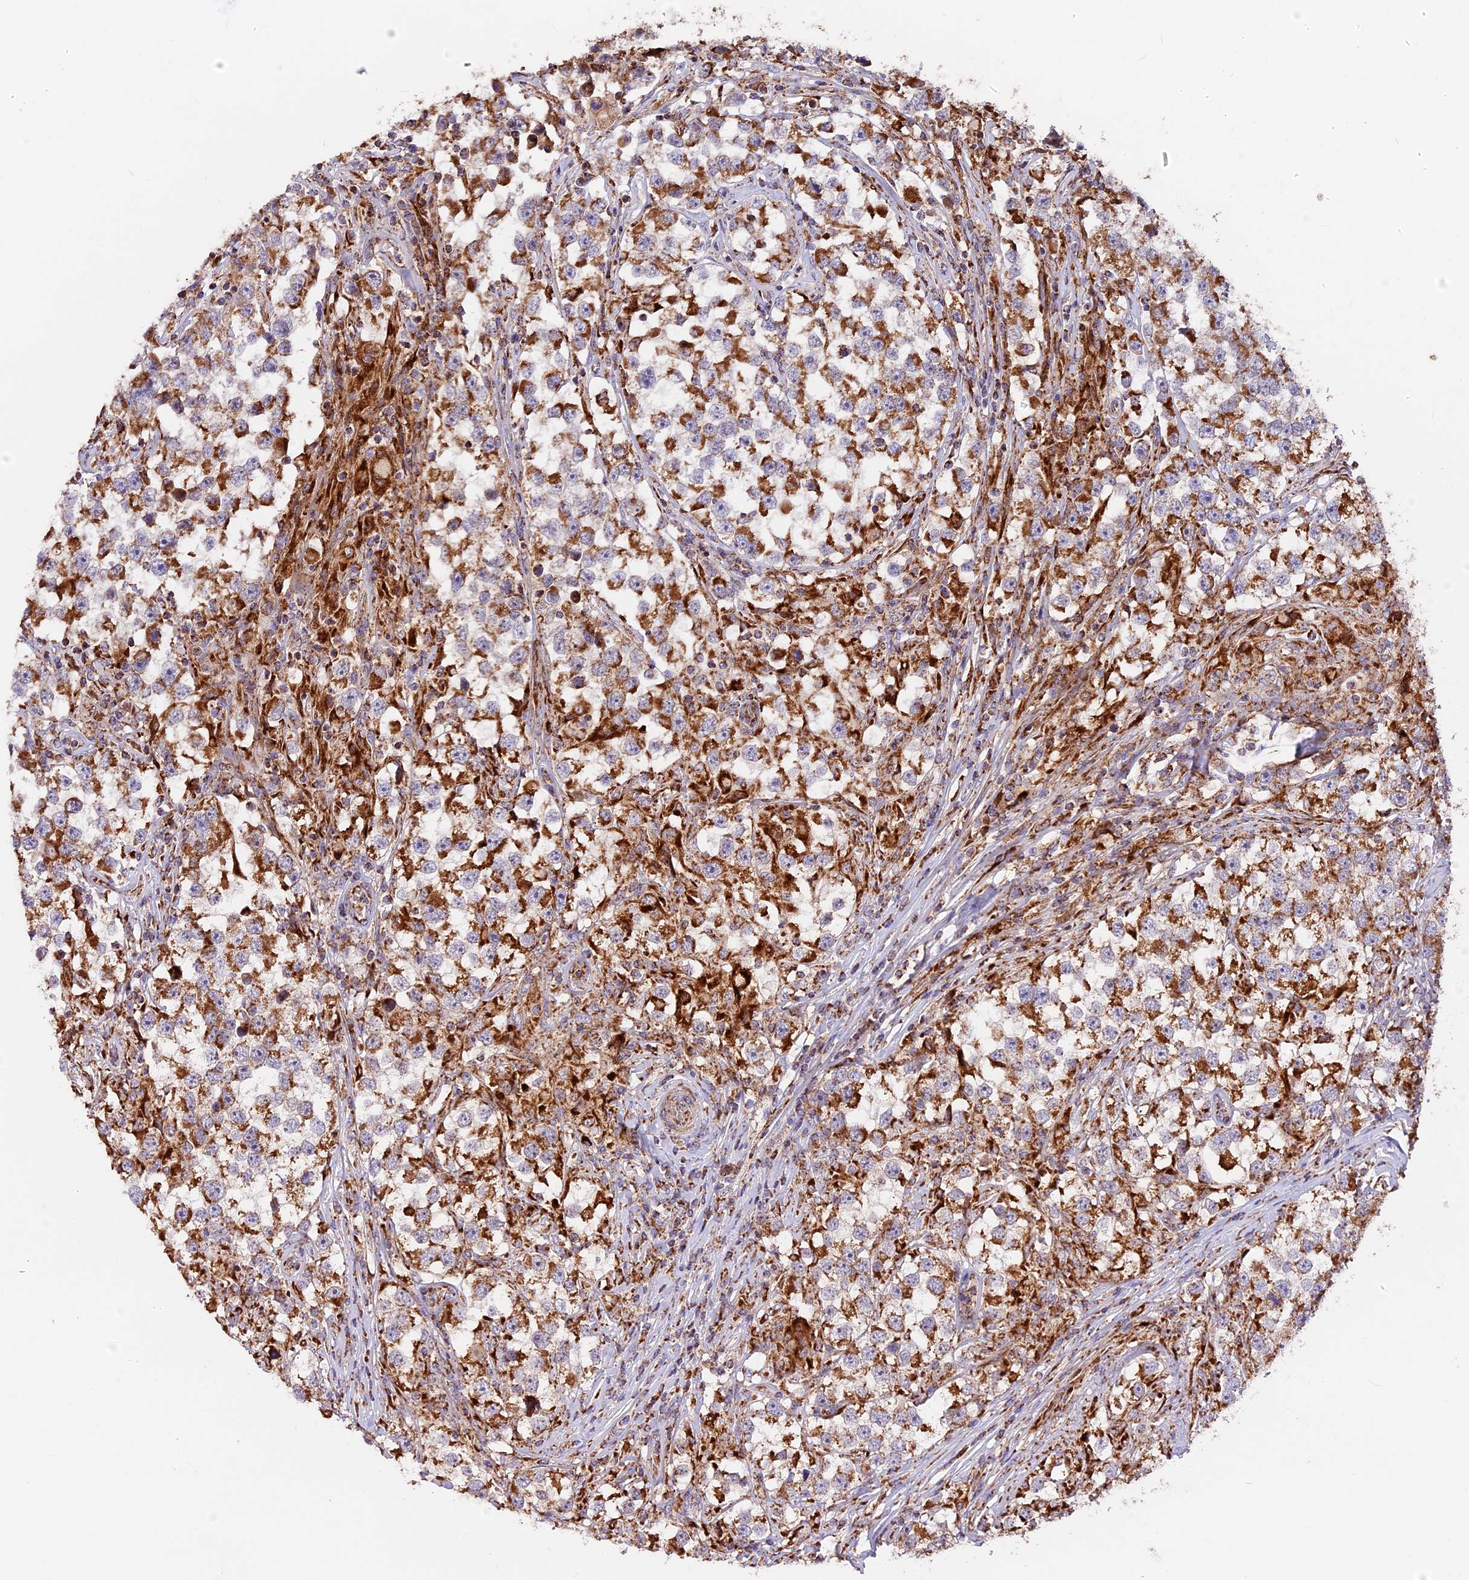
{"staining": {"intensity": "moderate", "quantity": ">75%", "location": "cytoplasmic/membranous"}, "tissue": "testis cancer", "cell_type": "Tumor cells", "image_type": "cancer", "snomed": [{"axis": "morphology", "description": "Seminoma, NOS"}, {"axis": "topography", "description": "Testis"}], "caption": "A medium amount of moderate cytoplasmic/membranous staining is appreciated in about >75% of tumor cells in testis cancer tissue.", "gene": "NDUFA8", "patient": {"sex": "male", "age": 46}}